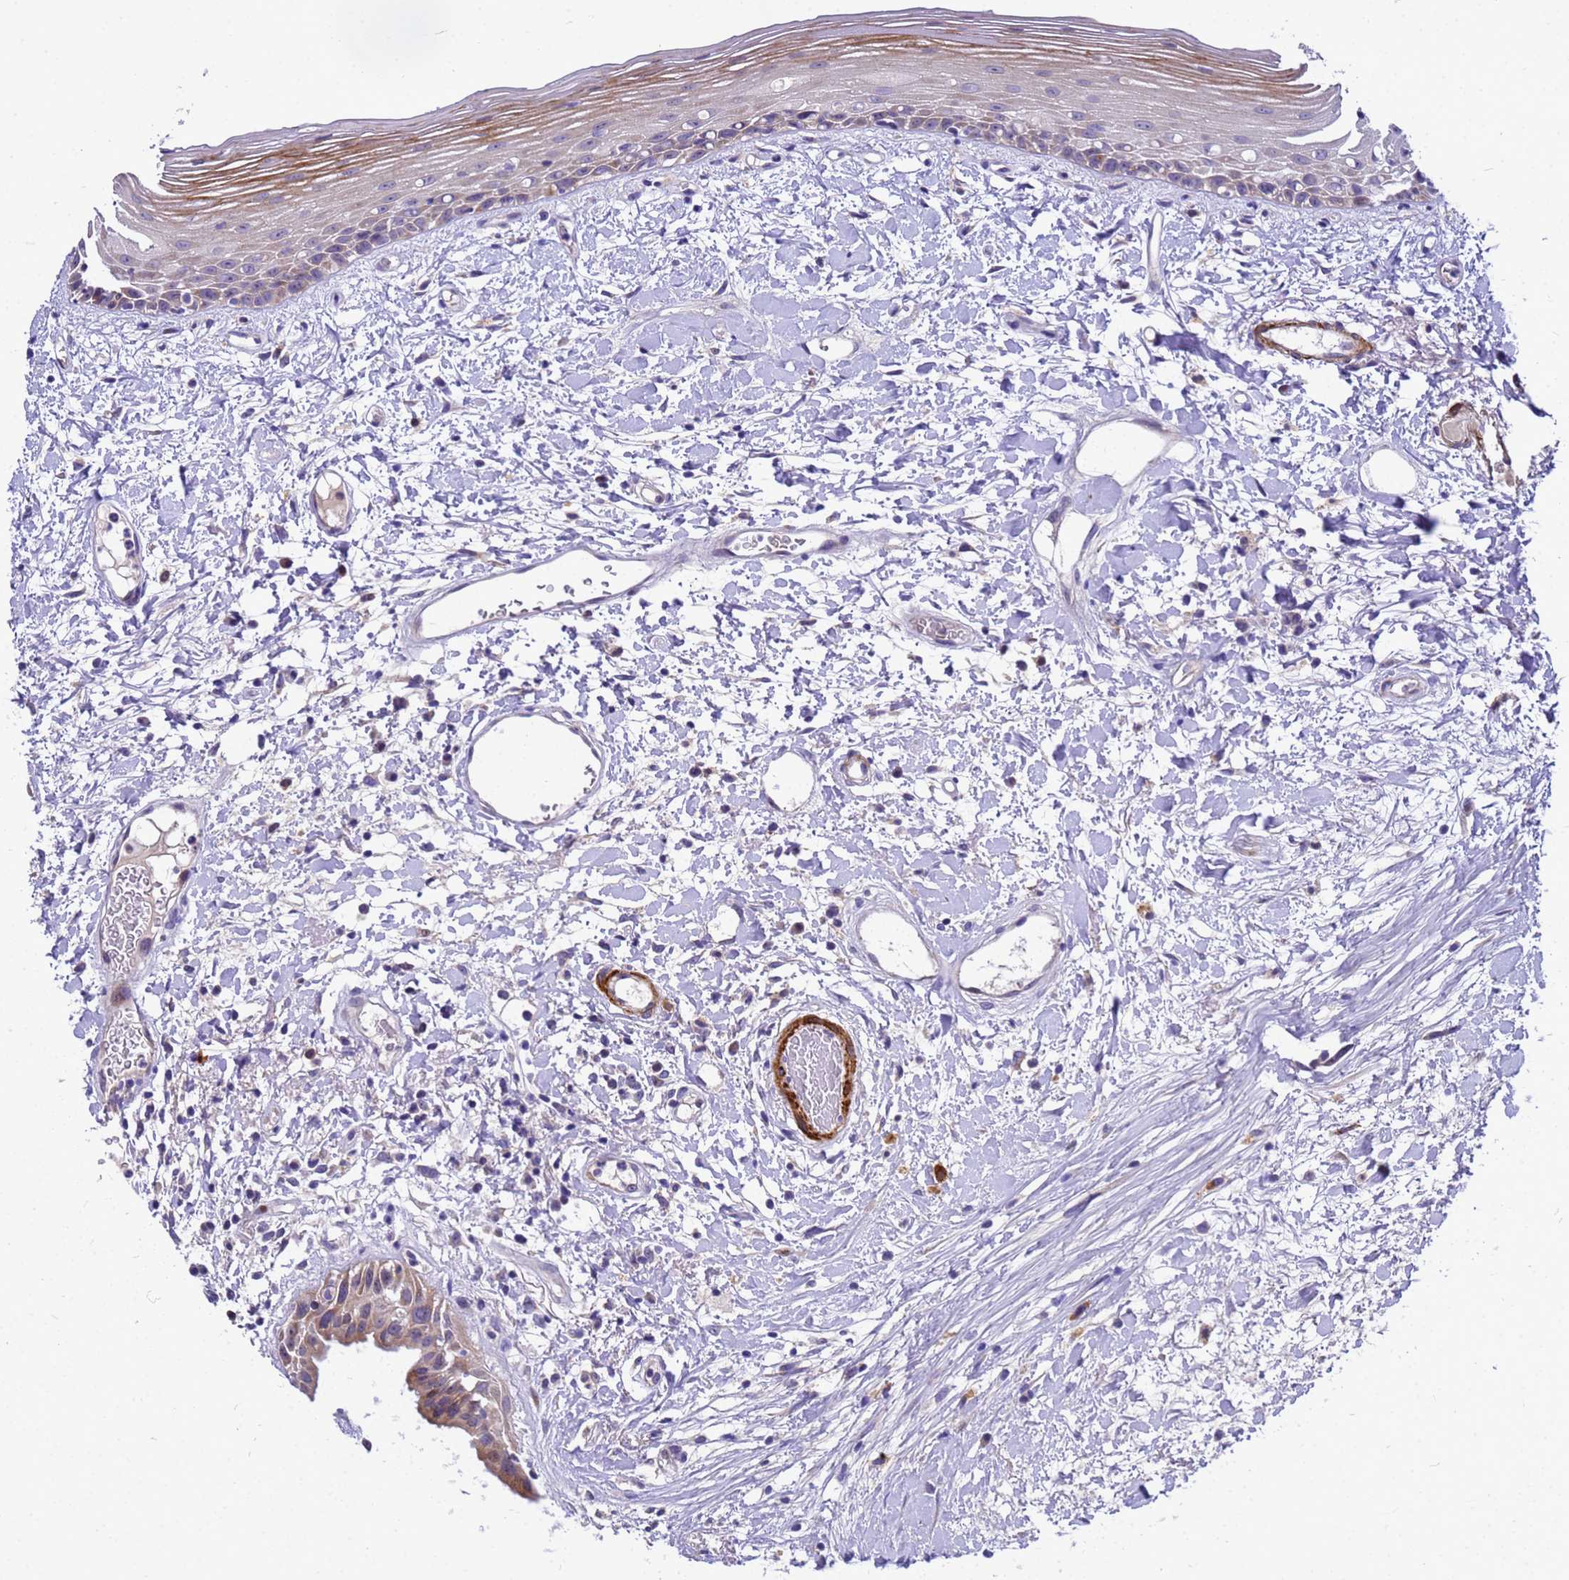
{"staining": {"intensity": "moderate", "quantity": "<25%", "location": "cytoplasmic/membranous"}, "tissue": "oral mucosa", "cell_type": "Squamous epithelial cells", "image_type": "normal", "snomed": [{"axis": "morphology", "description": "Normal tissue, NOS"}, {"axis": "topography", "description": "Oral tissue"}], "caption": "Protein staining shows moderate cytoplasmic/membranous positivity in about <25% of squamous epithelial cells in normal oral mucosa.", "gene": "POP7", "patient": {"sex": "female", "age": 76}}